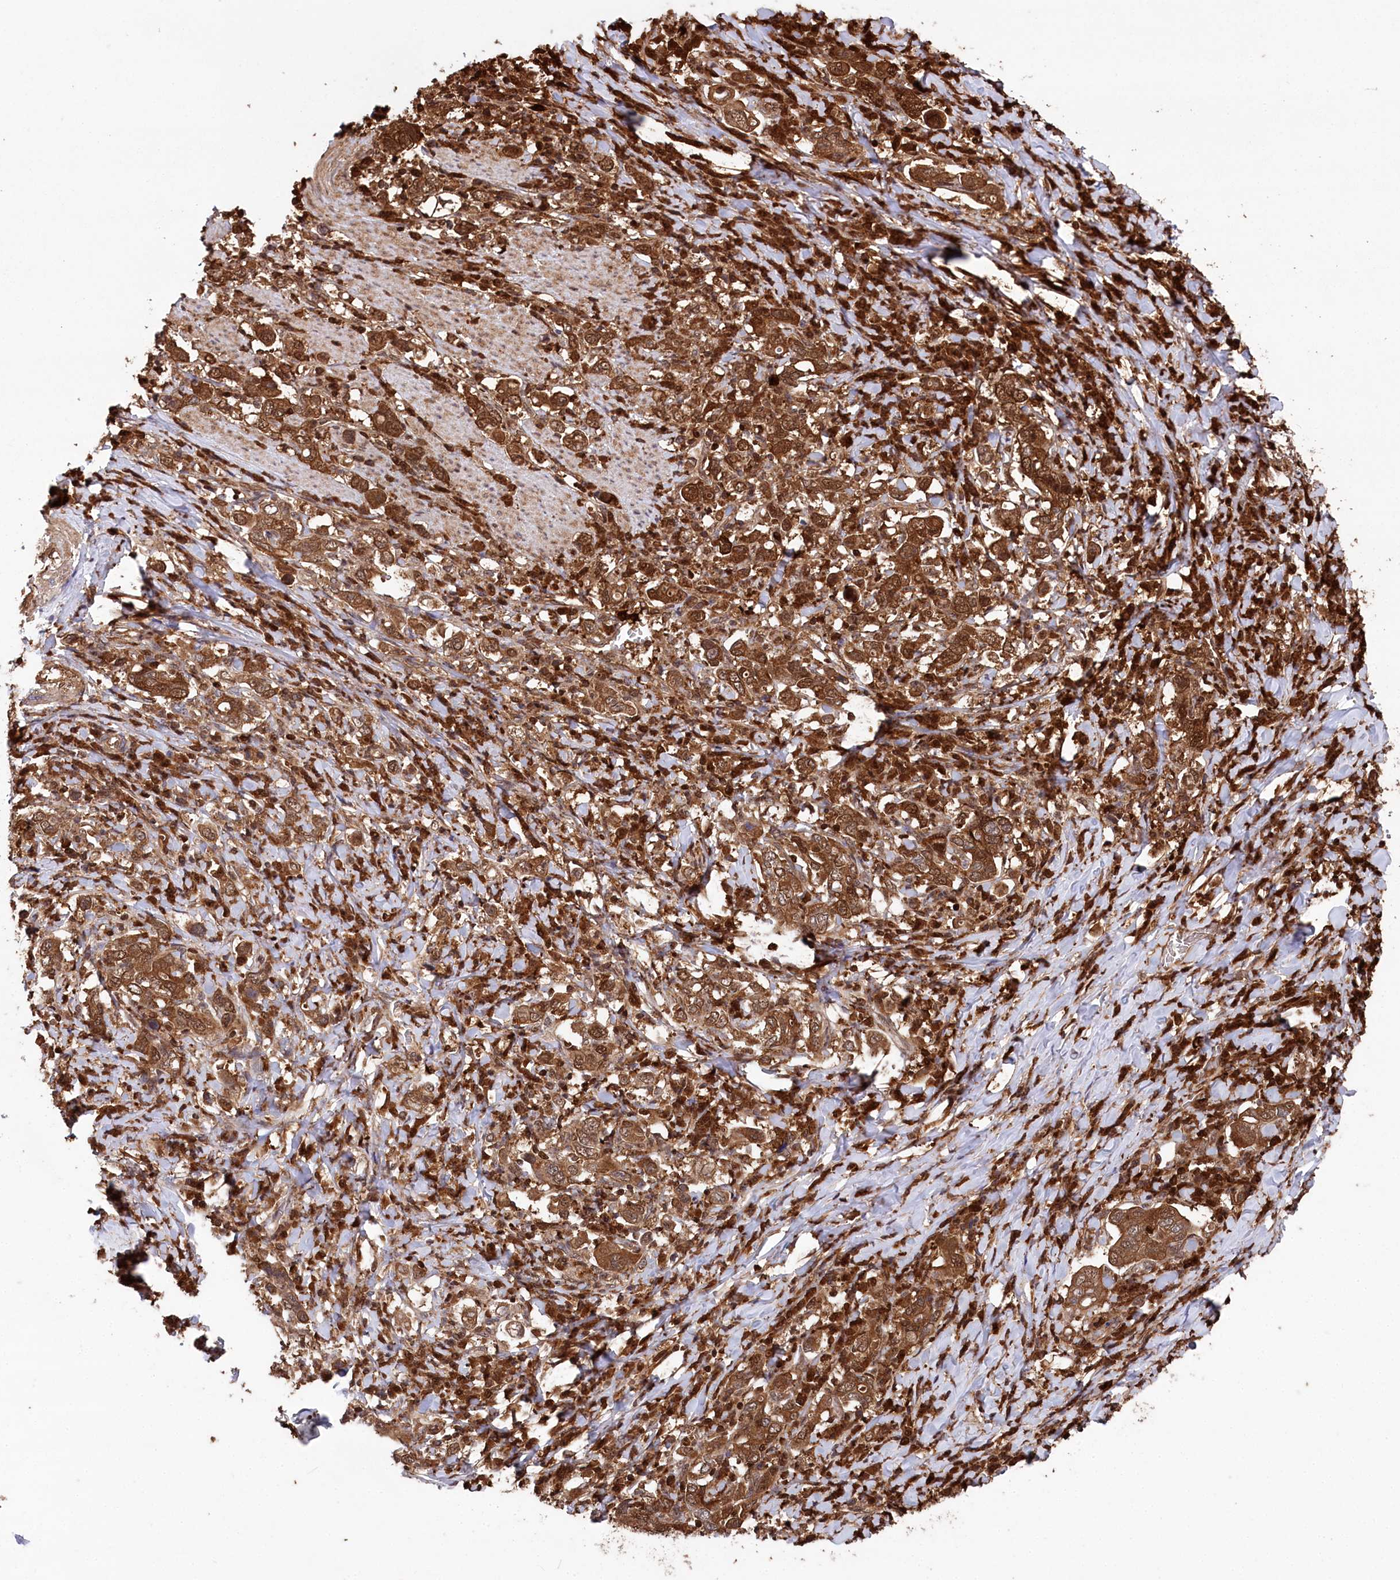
{"staining": {"intensity": "strong", "quantity": ">75%", "location": "cytoplasmic/membranous"}, "tissue": "stomach cancer", "cell_type": "Tumor cells", "image_type": "cancer", "snomed": [{"axis": "morphology", "description": "Adenocarcinoma, NOS"}, {"axis": "topography", "description": "Stomach, upper"}], "caption": "High-power microscopy captured an IHC histopathology image of stomach adenocarcinoma, revealing strong cytoplasmic/membranous staining in about >75% of tumor cells. Nuclei are stained in blue.", "gene": "LSG1", "patient": {"sex": "male", "age": 62}}